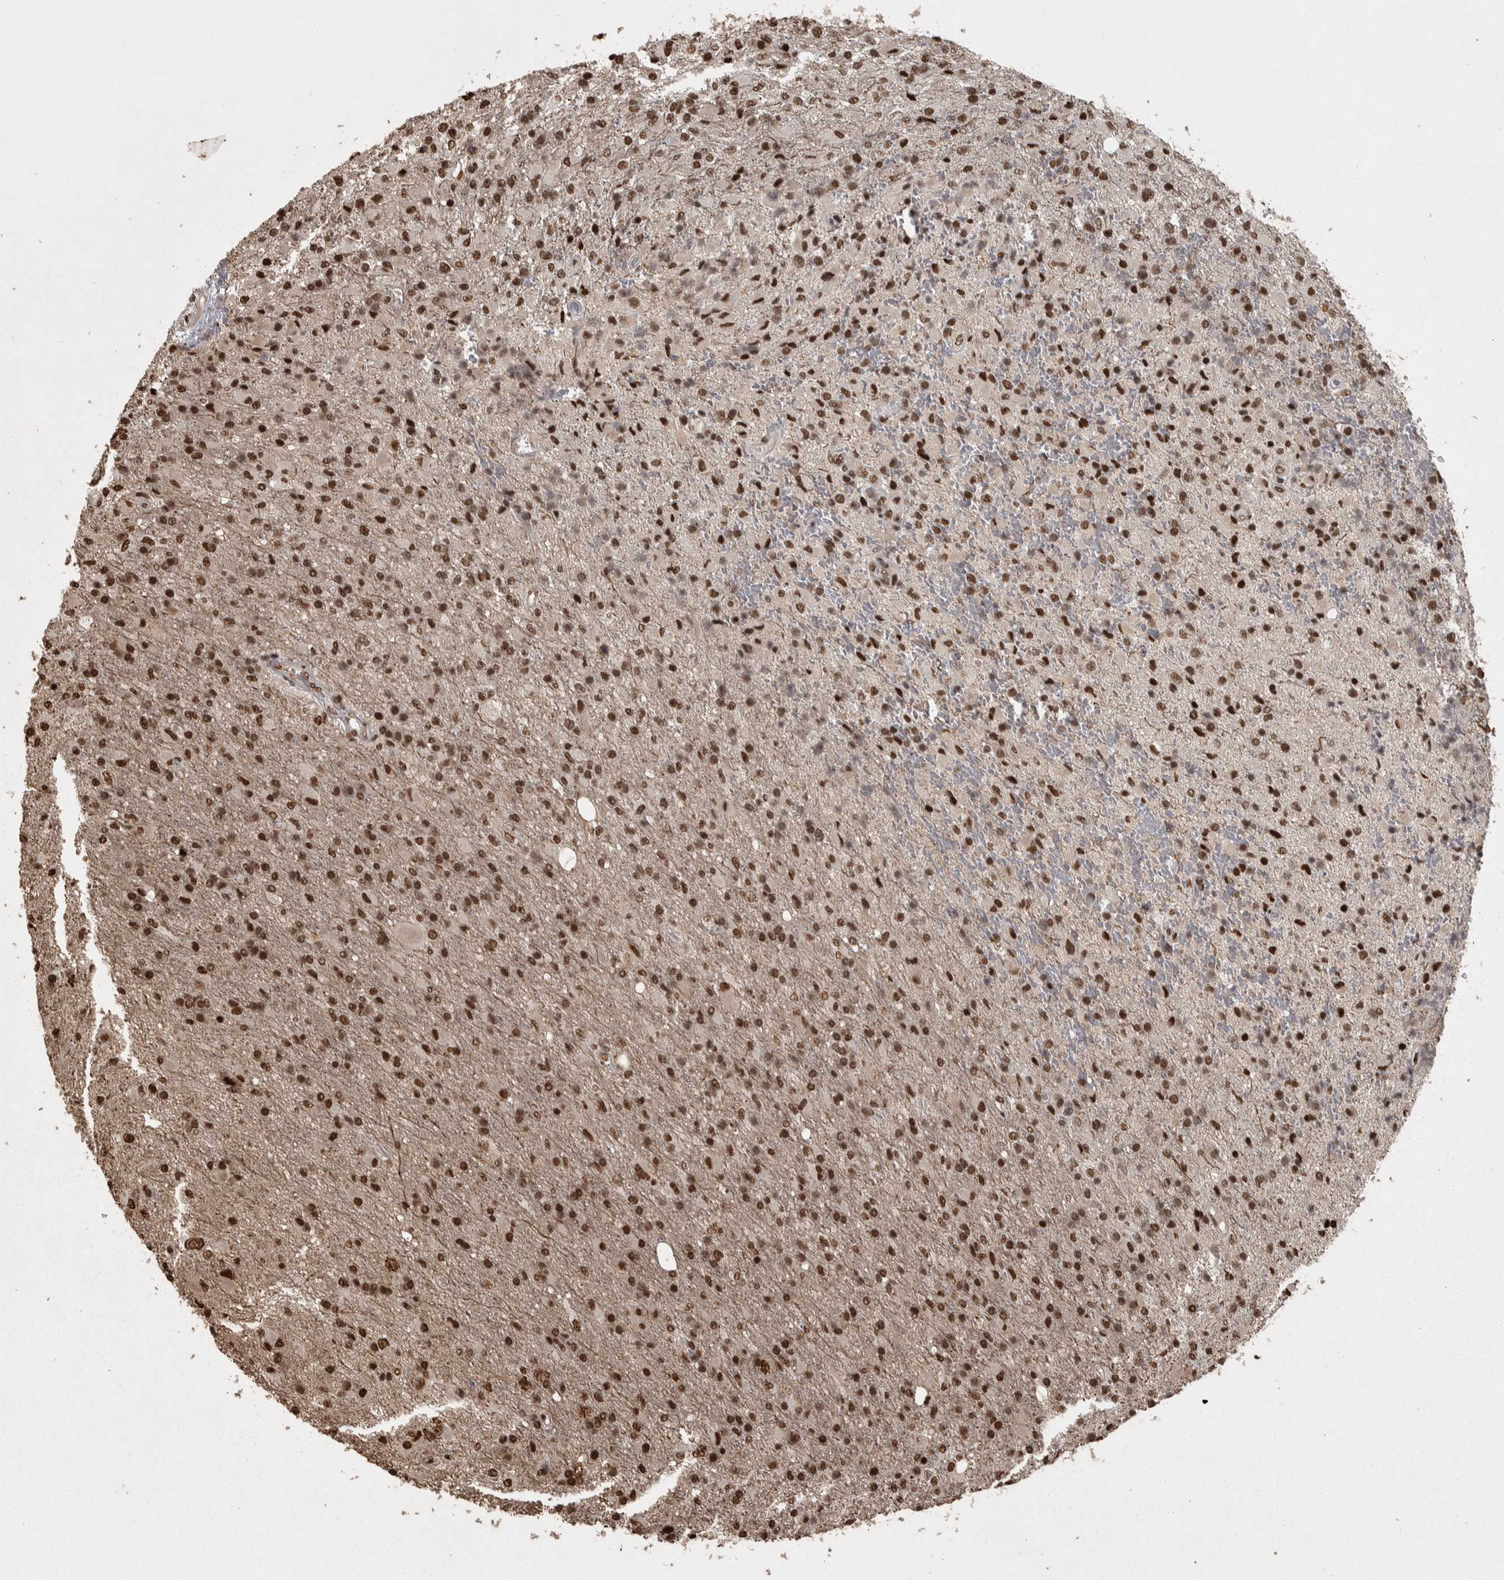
{"staining": {"intensity": "strong", "quantity": ">75%", "location": "nuclear"}, "tissue": "glioma", "cell_type": "Tumor cells", "image_type": "cancer", "snomed": [{"axis": "morphology", "description": "Glioma, malignant, High grade"}, {"axis": "topography", "description": "Brain"}], "caption": "Approximately >75% of tumor cells in human malignant glioma (high-grade) show strong nuclear protein expression as visualized by brown immunohistochemical staining.", "gene": "ZFHX4", "patient": {"sex": "male", "age": 71}}